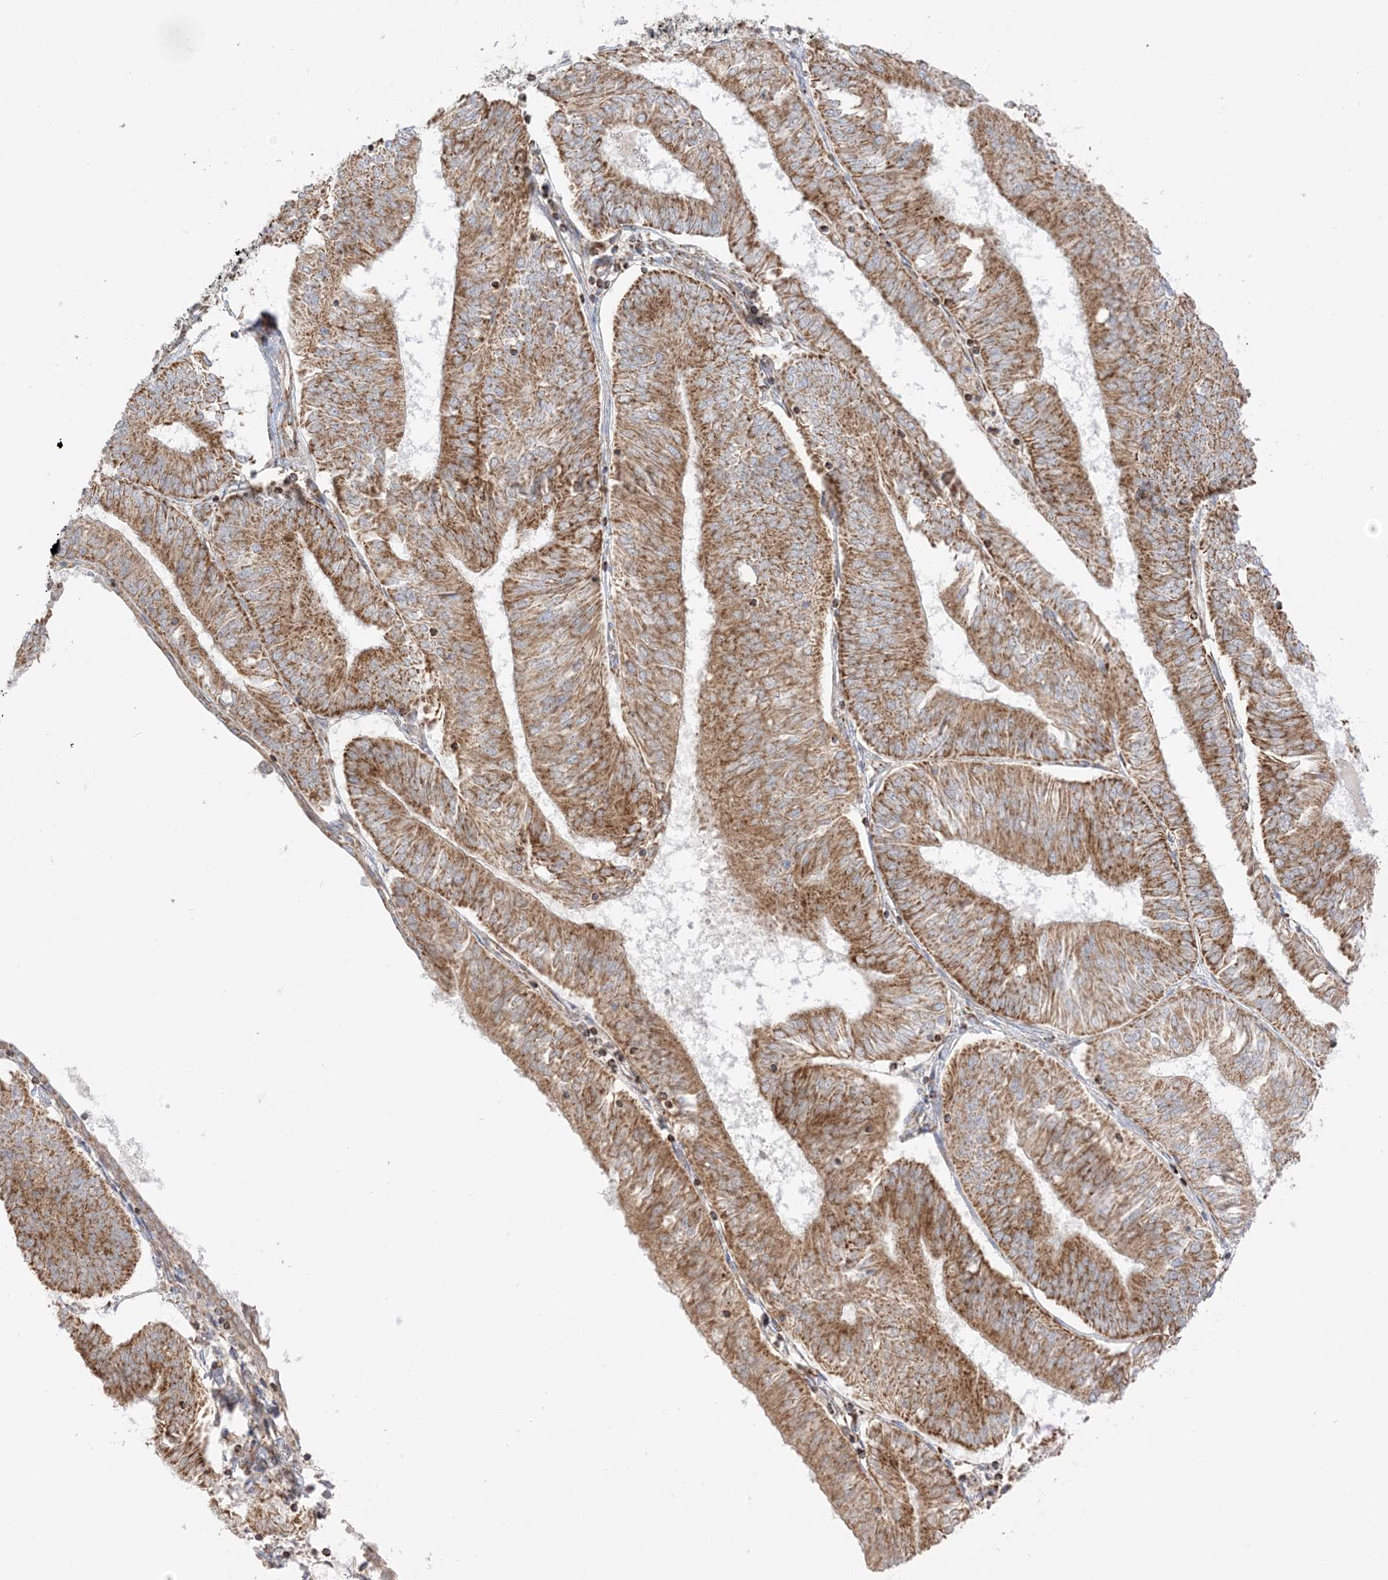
{"staining": {"intensity": "moderate", "quantity": ">75%", "location": "cytoplasmic/membranous"}, "tissue": "endometrial cancer", "cell_type": "Tumor cells", "image_type": "cancer", "snomed": [{"axis": "morphology", "description": "Adenocarcinoma, NOS"}, {"axis": "topography", "description": "Endometrium"}], "caption": "Endometrial cancer (adenocarcinoma) stained for a protein (brown) demonstrates moderate cytoplasmic/membranous positive staining in about >75% of tumor cells.", "gene": "SLC25A12", "patient": {"sex": "female", "age": 58}}